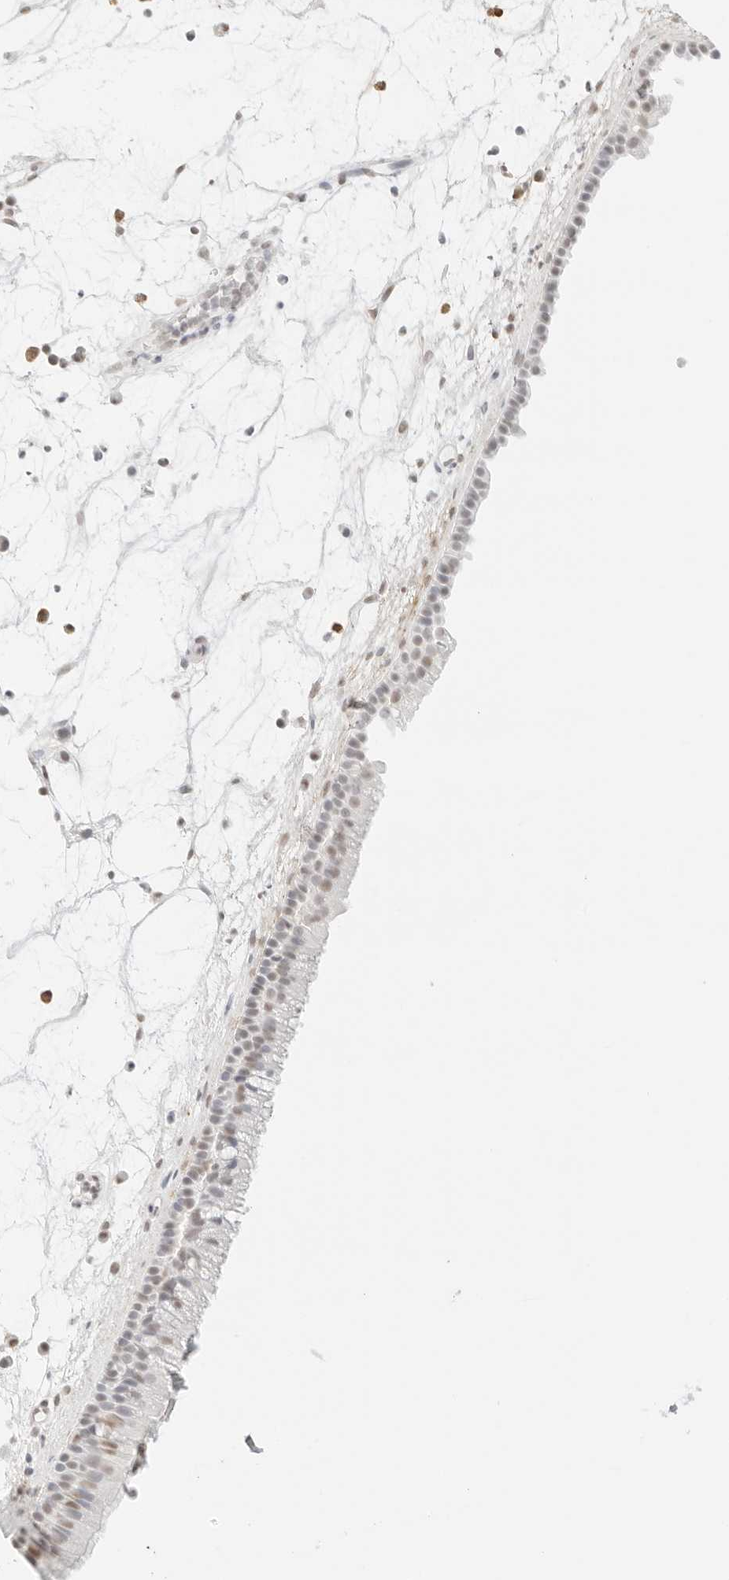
{"staining": {"intensity": "weak", "quantity": "<25%", "location": "nuclear"}, "tissue": "nasopharynx", "cell_type": "Respiratory epithelial cells", "image_type": "normal", "snomed": [{"axis": "morphology", "description": "Normal tissue, NOS"}, {"axis": "morphology", "description": "Inflammation, NOS"}, {"axis": "morphology", "description": "Malignant melanoma, Metastatic site"}, {"axis": "topography", "description": "Nasopharynx"}], "caption": "Immunohistochemical staining of normal human nasopharynx displays no significant staining in respiratory epithelial cells.", "gene": "FBLN5", "patient": {"sex": "male", "age": 70}}